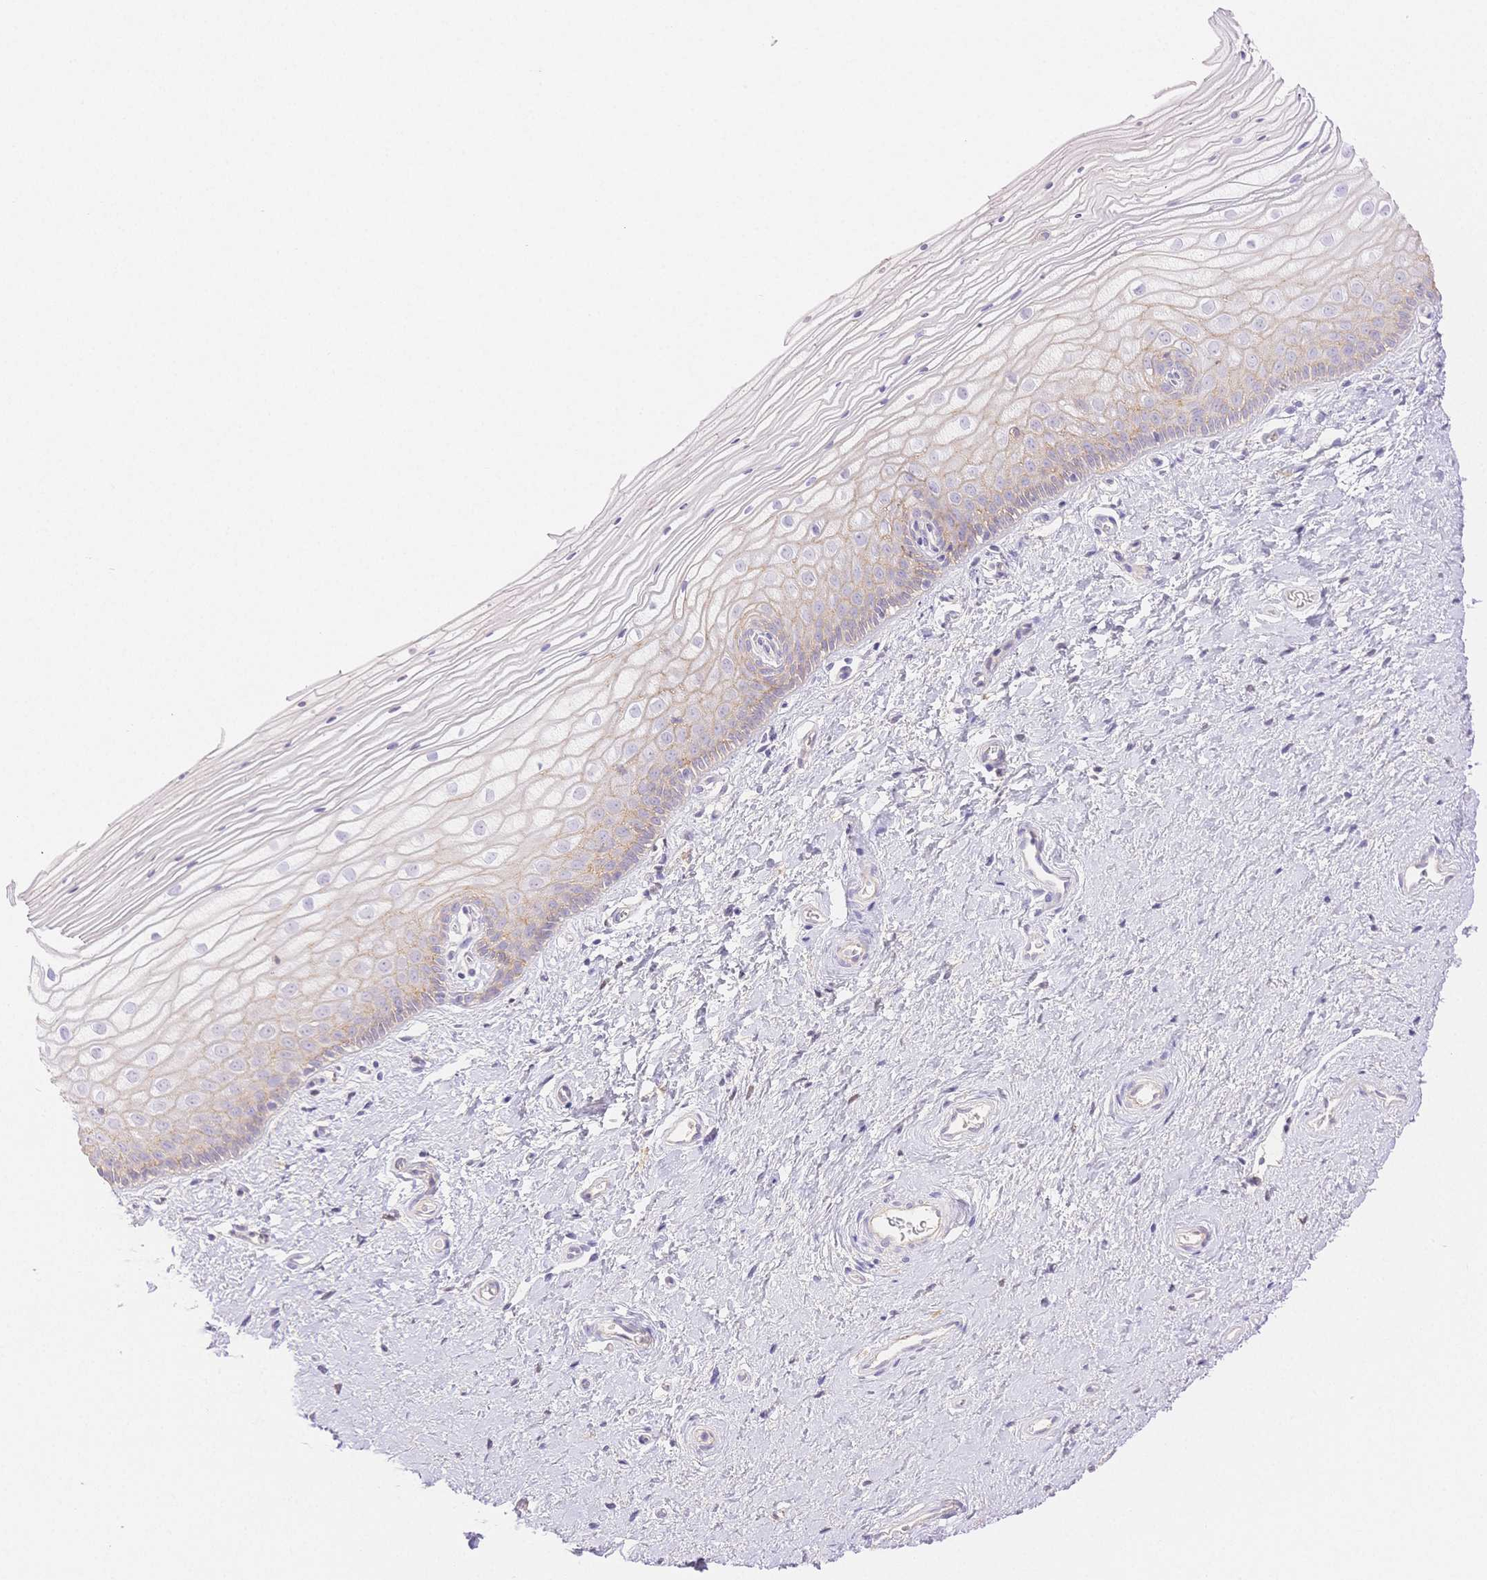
{"staining": {"intensity": "negative", "quantity": "none", "location": "none"}, "tissue": "vagina", "cell_type": "Squamous epithelial cells", "image_type": "normal", "snomed": [{"axis": "morphology", "description": "Normal tissue, NOS"}, {"axis": "topography", "description": "Vagina"}], "caption": "Protein analysis of benign vagina exhibits no significant staining in squamous epithelial cells. (DAB IHC with hematoxylin counter stain).", "gene": "WDR54", "patient": {"sex": "female", "age": 39}}